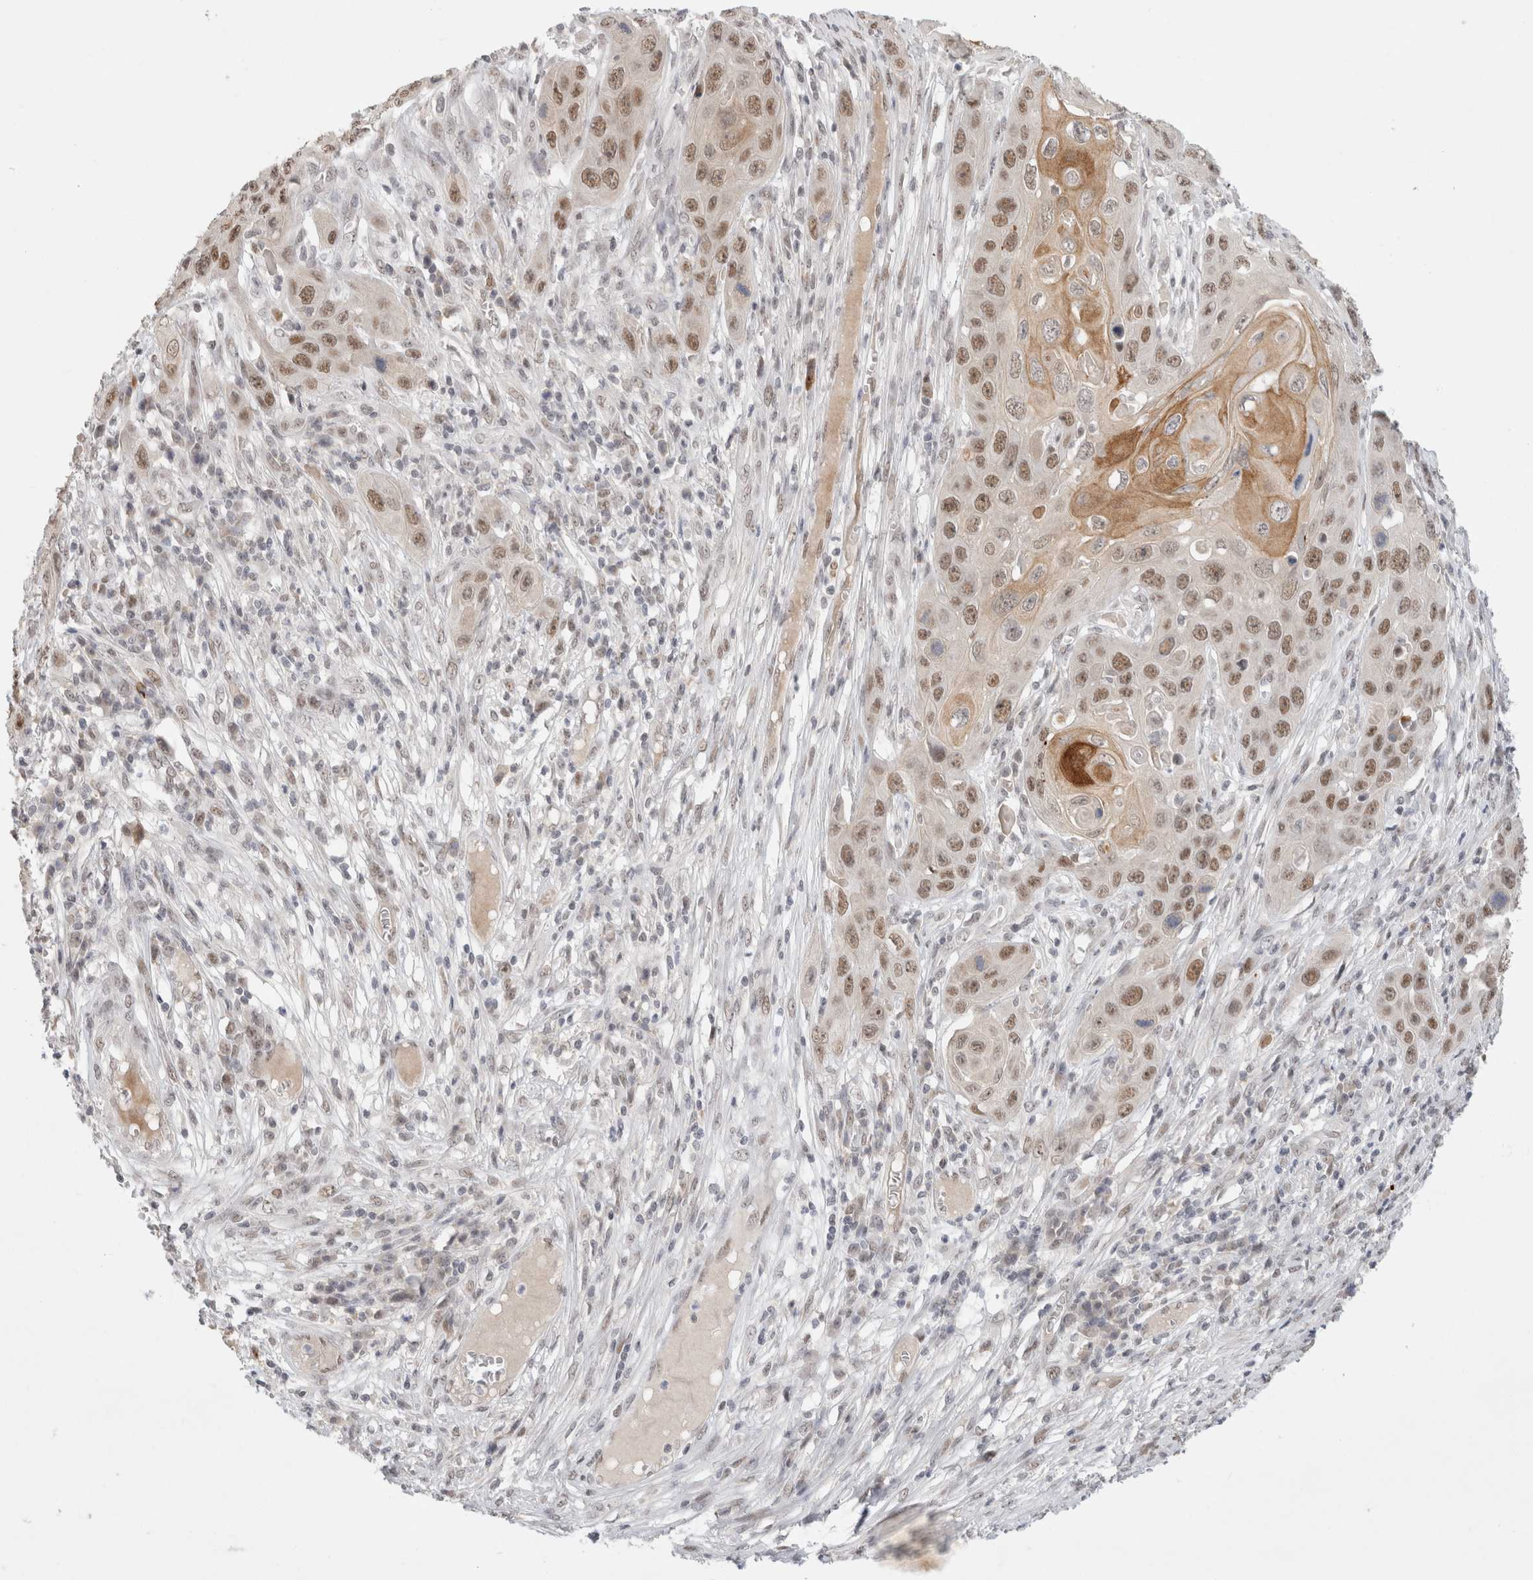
{"staining": {"intensity": "moderate", "quantity": ">75%", "location": "cytoplasmic/membranous,nuclear"}, "tissue": "skin cancer", "cell_type": "Tumor cells", "image_type": "cancer", "snomed": [{"axis": "morphology", "description": "Squamous cell carcinoma, NOS"}, {"axis": "topography", "description": "Skin"}], "caption": "Tumor cells demonstrate moderate cytoplasmic/membranous and nuclear expression in approximately >75% of cells in squamous cell carcinoma (skin).", "gene": "RECQL4", "patient": {"sex": "male", "age": 55}}